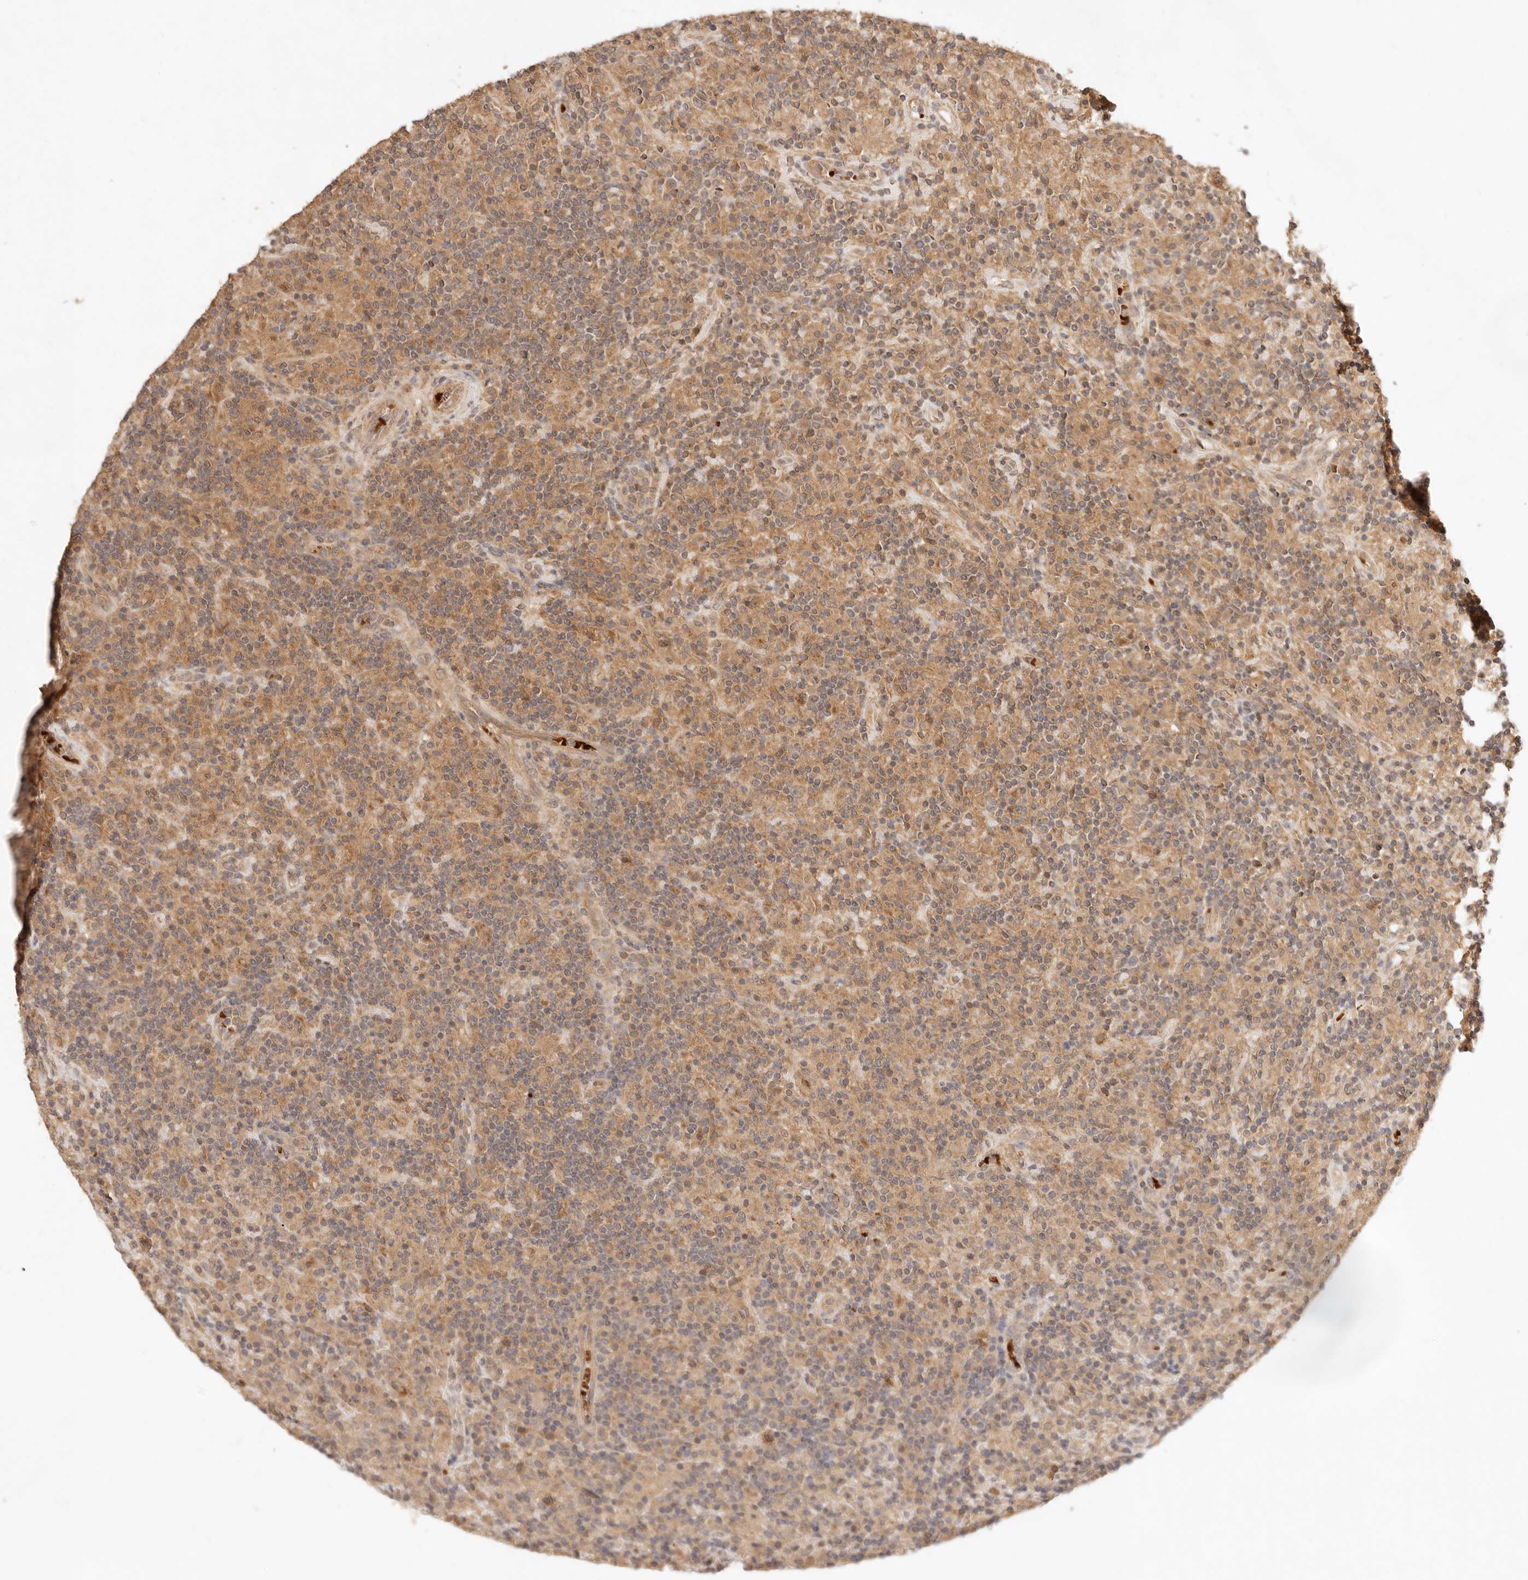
{"staining": {"intensity": "weak", "quantity": "25%-75%", "location": "cytoplasmic/membranous"}, "tissue": "lymphoma", "cell_type": "Tumor cells", "image_type": "cancer", "snomed": [{"axis": "morphology", "description": "Hodgkin's disease, NOS"}, {"axis": "topography", "description": "Lymph node"}], "caption": "Immunohistochemical staining of Hodgkin's disease demonstrates weak cytoplasmic/membranous protein expression in about 25%-75% of tumor cells. Ihc stains the protein of interest in brown and the nuclei are stained blue.", "gene": "FREM2", "patient": {"sex": "male", "age": 70}}